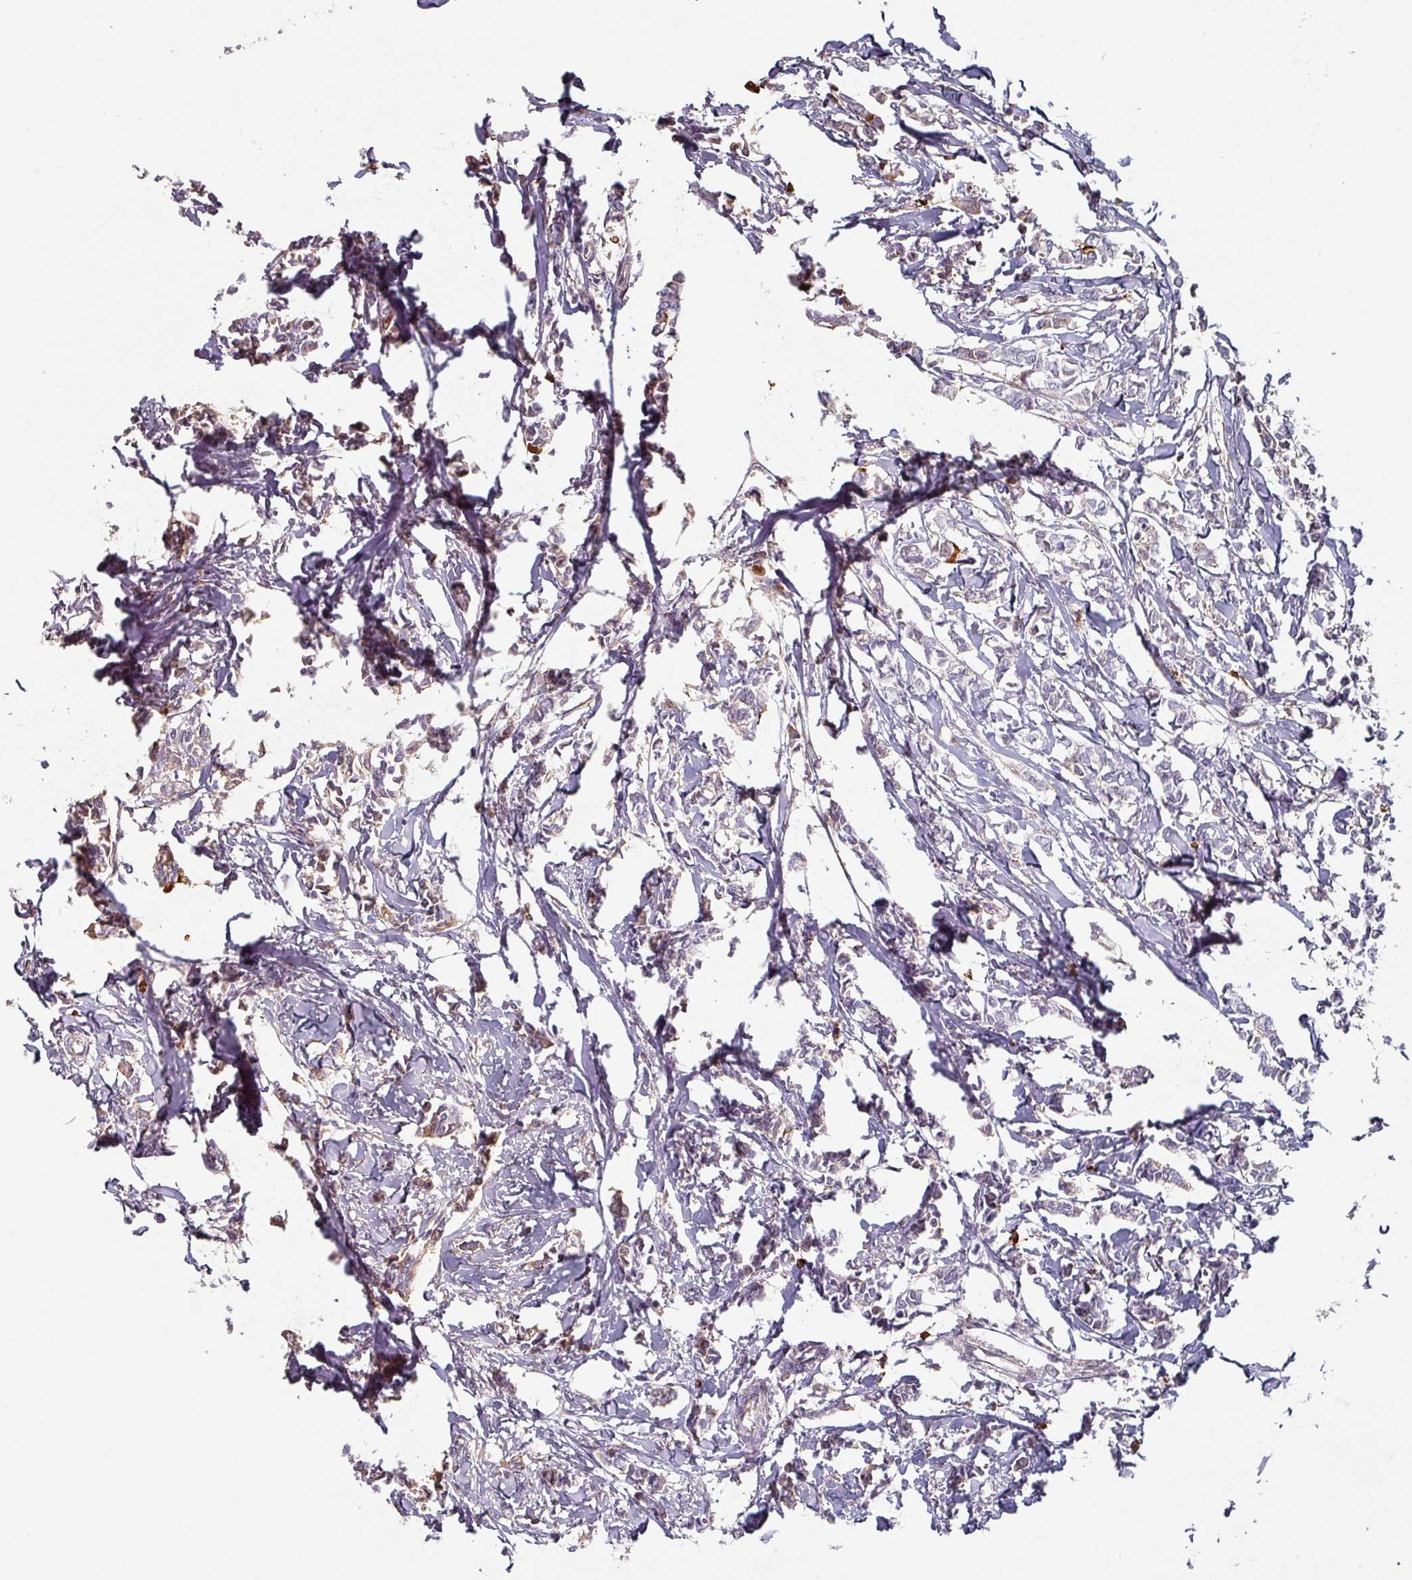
{"staining": {"intensity": "negative", "quantity": "none", "location": "none"}, "tissue": "breast cancer", "cell_type": "Tumor cells", "image_type": "cancer", "snomed": [{"axis": "morphology", "description": "Duct carcinoma"}, {"axis": "topography", "description": "Breast"}], "caption": "IHC histopathology image of neoplastic tissue: breast intraductal carcinoma stained with DAB (3,3'-diaminobenzidine) demonstrates no significant protein positivity in tumor cells. (DAB IHC visualized using brightfield microscopy, high magnification).", "gene": "CEP78", "patient": {"sex": "female", "age": 41}}